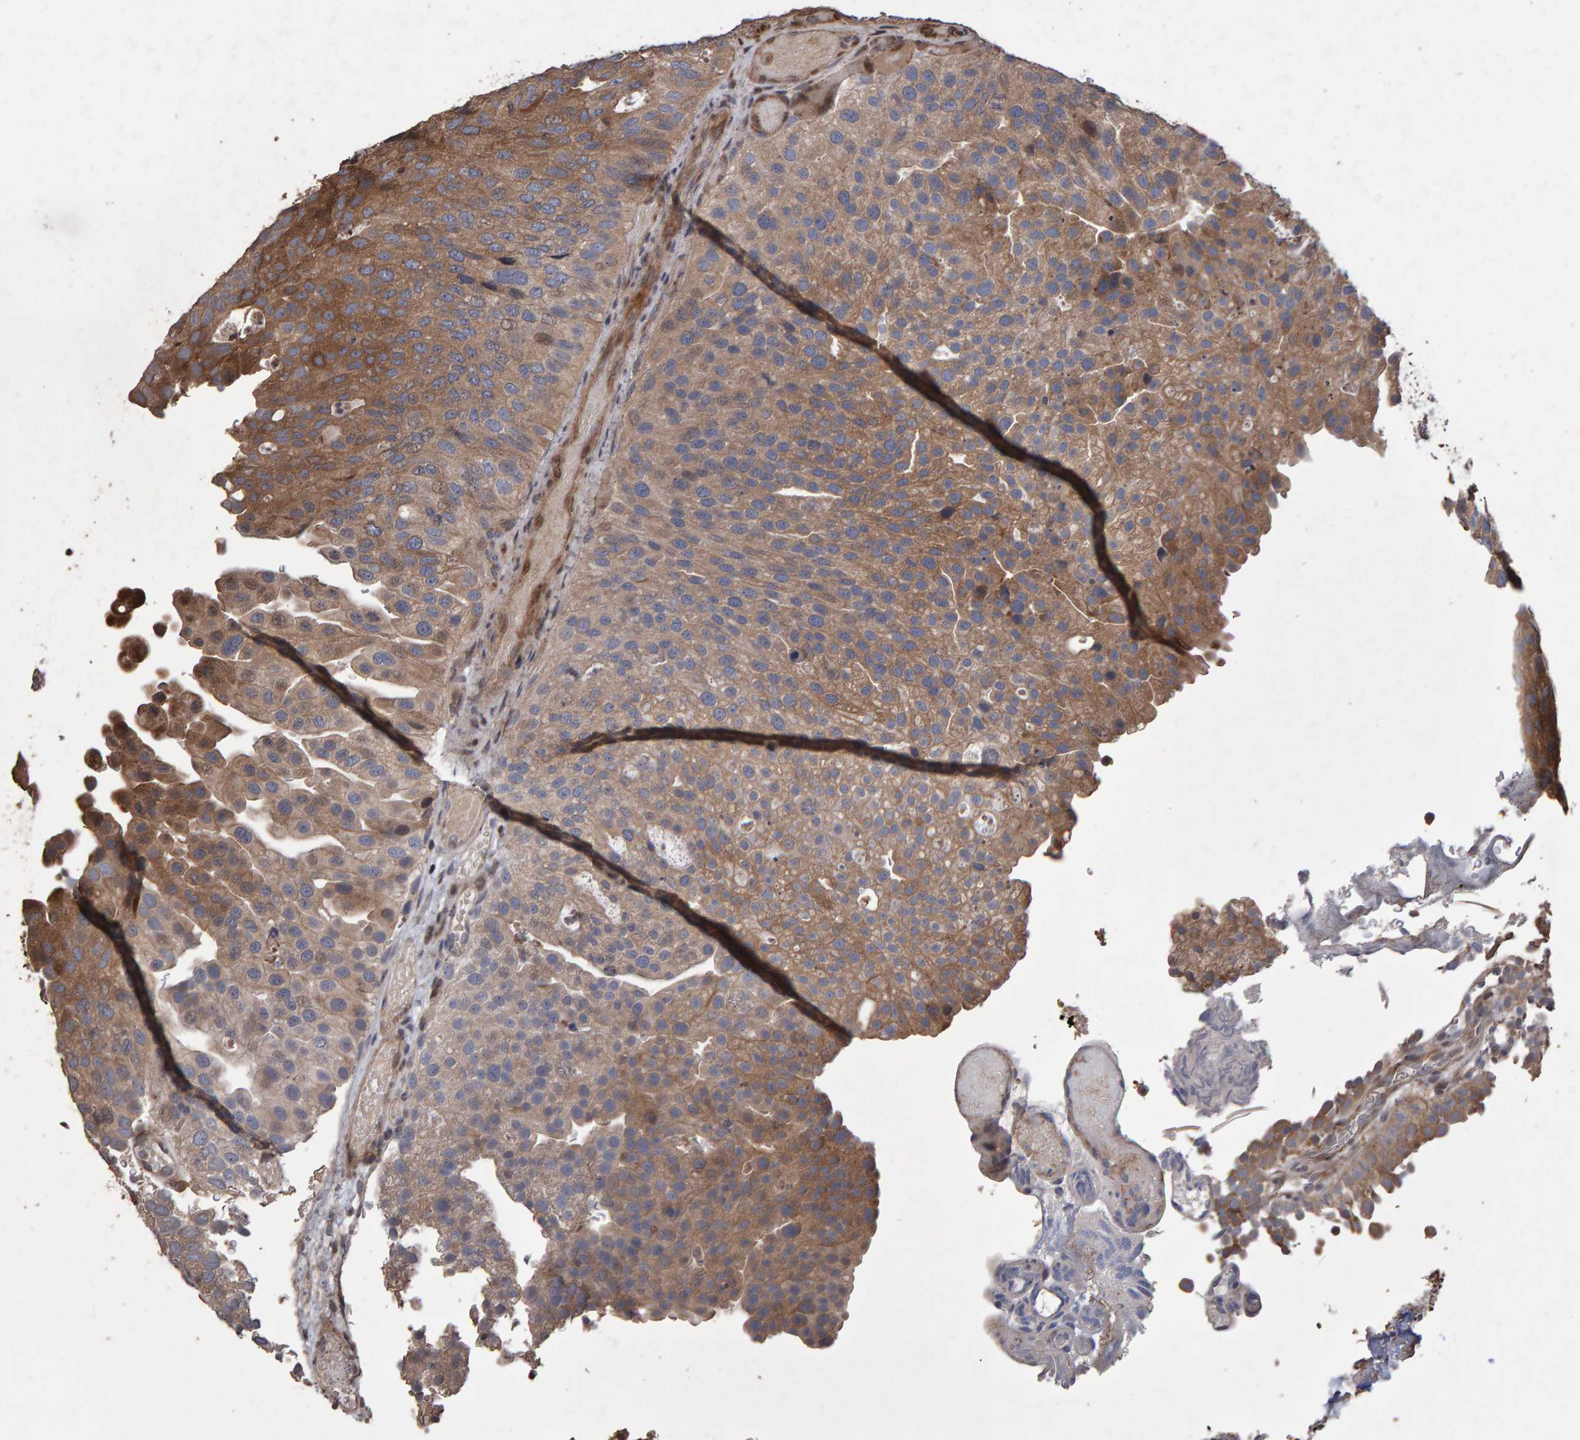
{"staining": {"intensity": "moderate", "quantity": ">75%", "location": "cytoplasmic/membranous"}, "tissue": "urothelial cancer", "cell_type": "Tumor cells", "image_type": "cancer", "snomed": [{"axis": "morphology", "description": "Urothelial carcinoma, Low grade"}, {"axis": "topography", "description": "Urinary bladder"}], "caption": "An image of human urothelial cancer stained for a protein shows moderate cytoplasmic/membranous brown staining in tumor cells. (IHC, brightfield microscopy, high magnification).", "gene": "OSBP2", "patient": {"sex": "male", "age": 78}}